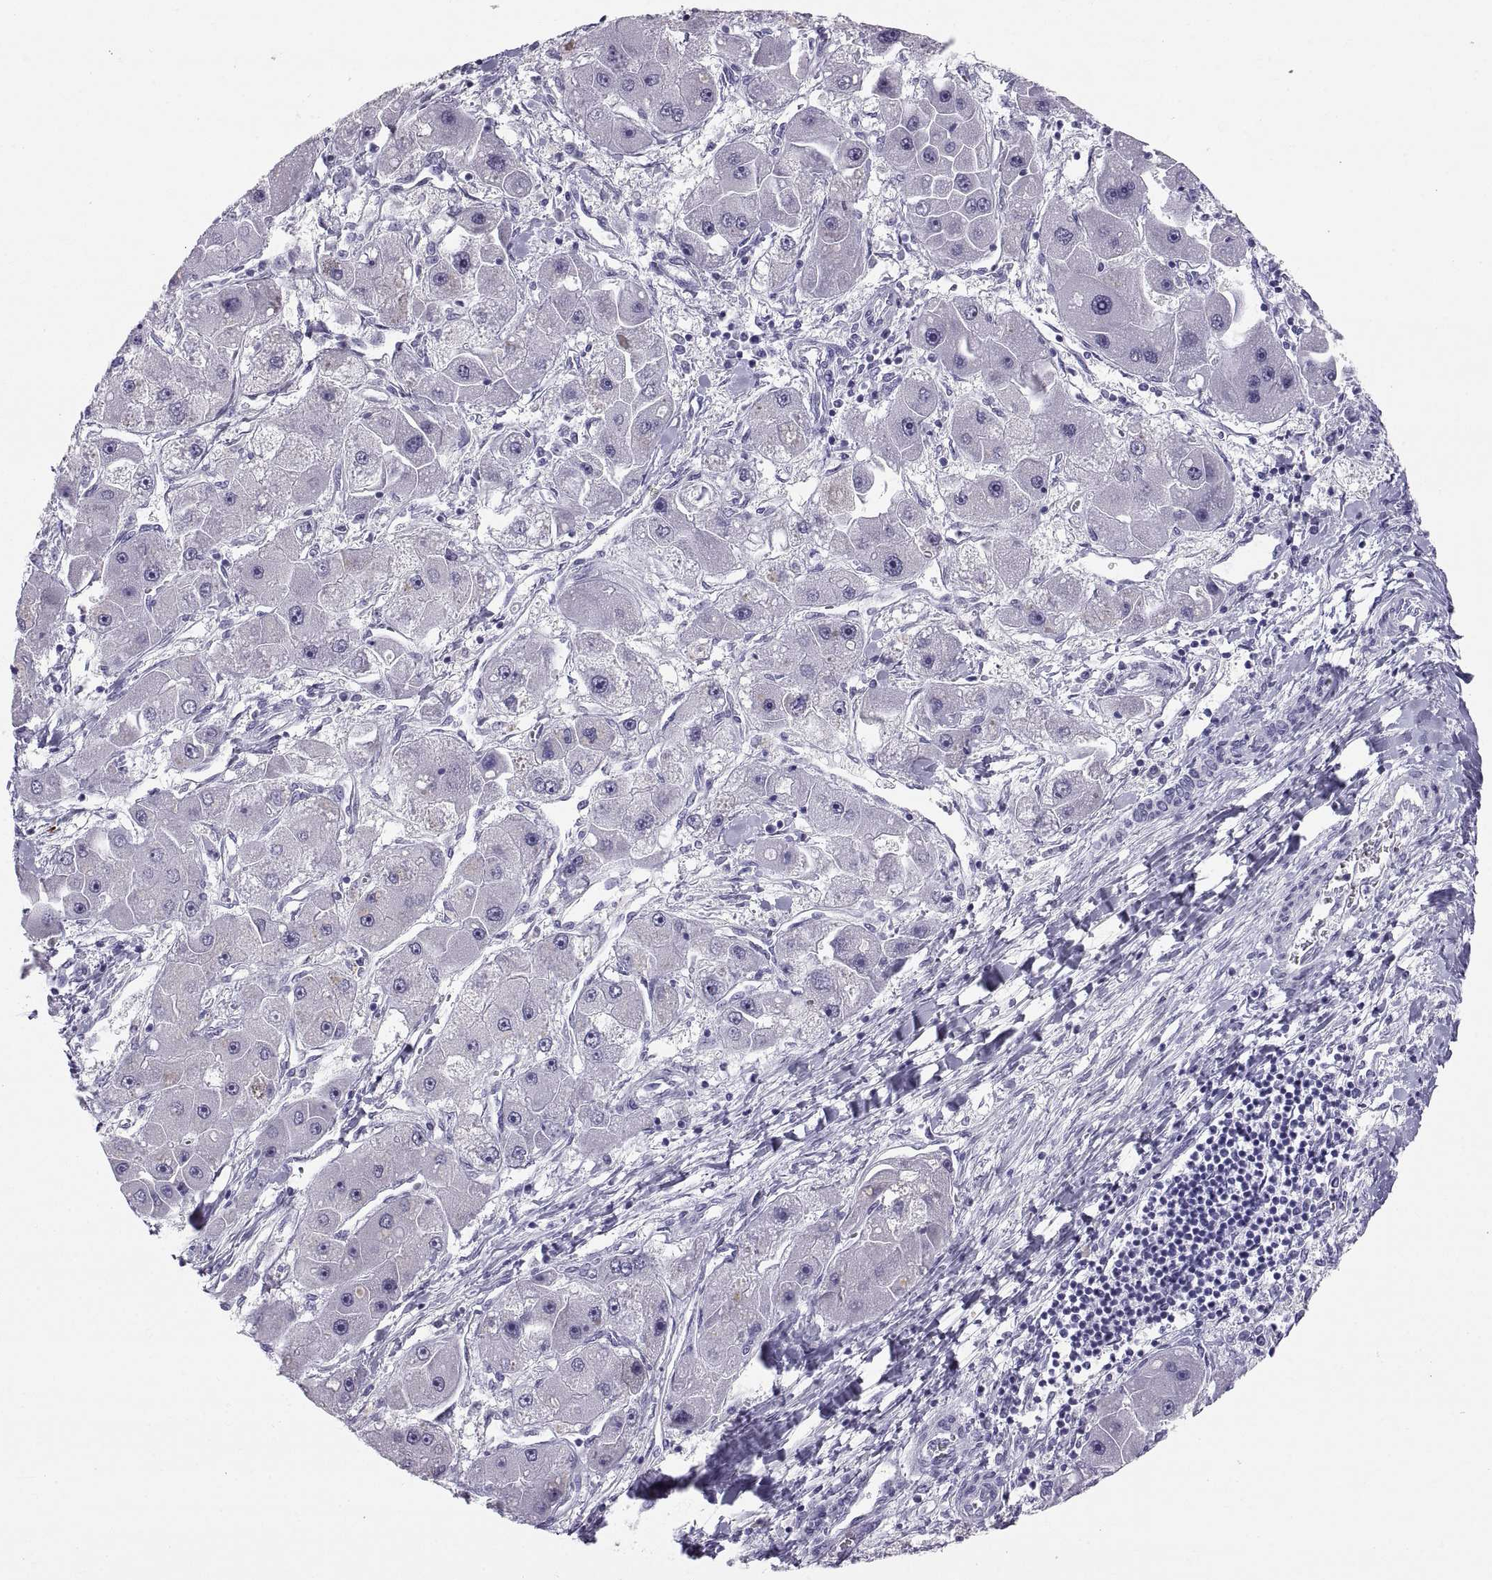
{"staining": {"intensity": "negative", "quantity": "none", "location": "none"}, "tissue": "liver cancer", "cell_type": "Tumor cells", "image_type": "cancer", "snomed": [{"axis": "morphology", "description": "Carcinoma, Hepatocellular, NOS"}, {"axis": "topography", "description": "Liver"}], "caption": "Tumor cells are negative for protein expression in human hepatocellular carcinoma (liver). (Brightfield microscopy of DAB (3,3'-diaminobenzidine) immunohistochemistry at high magnification).", "gene": "CT47A10", "patient": {"sex": "male", "age": 24}}